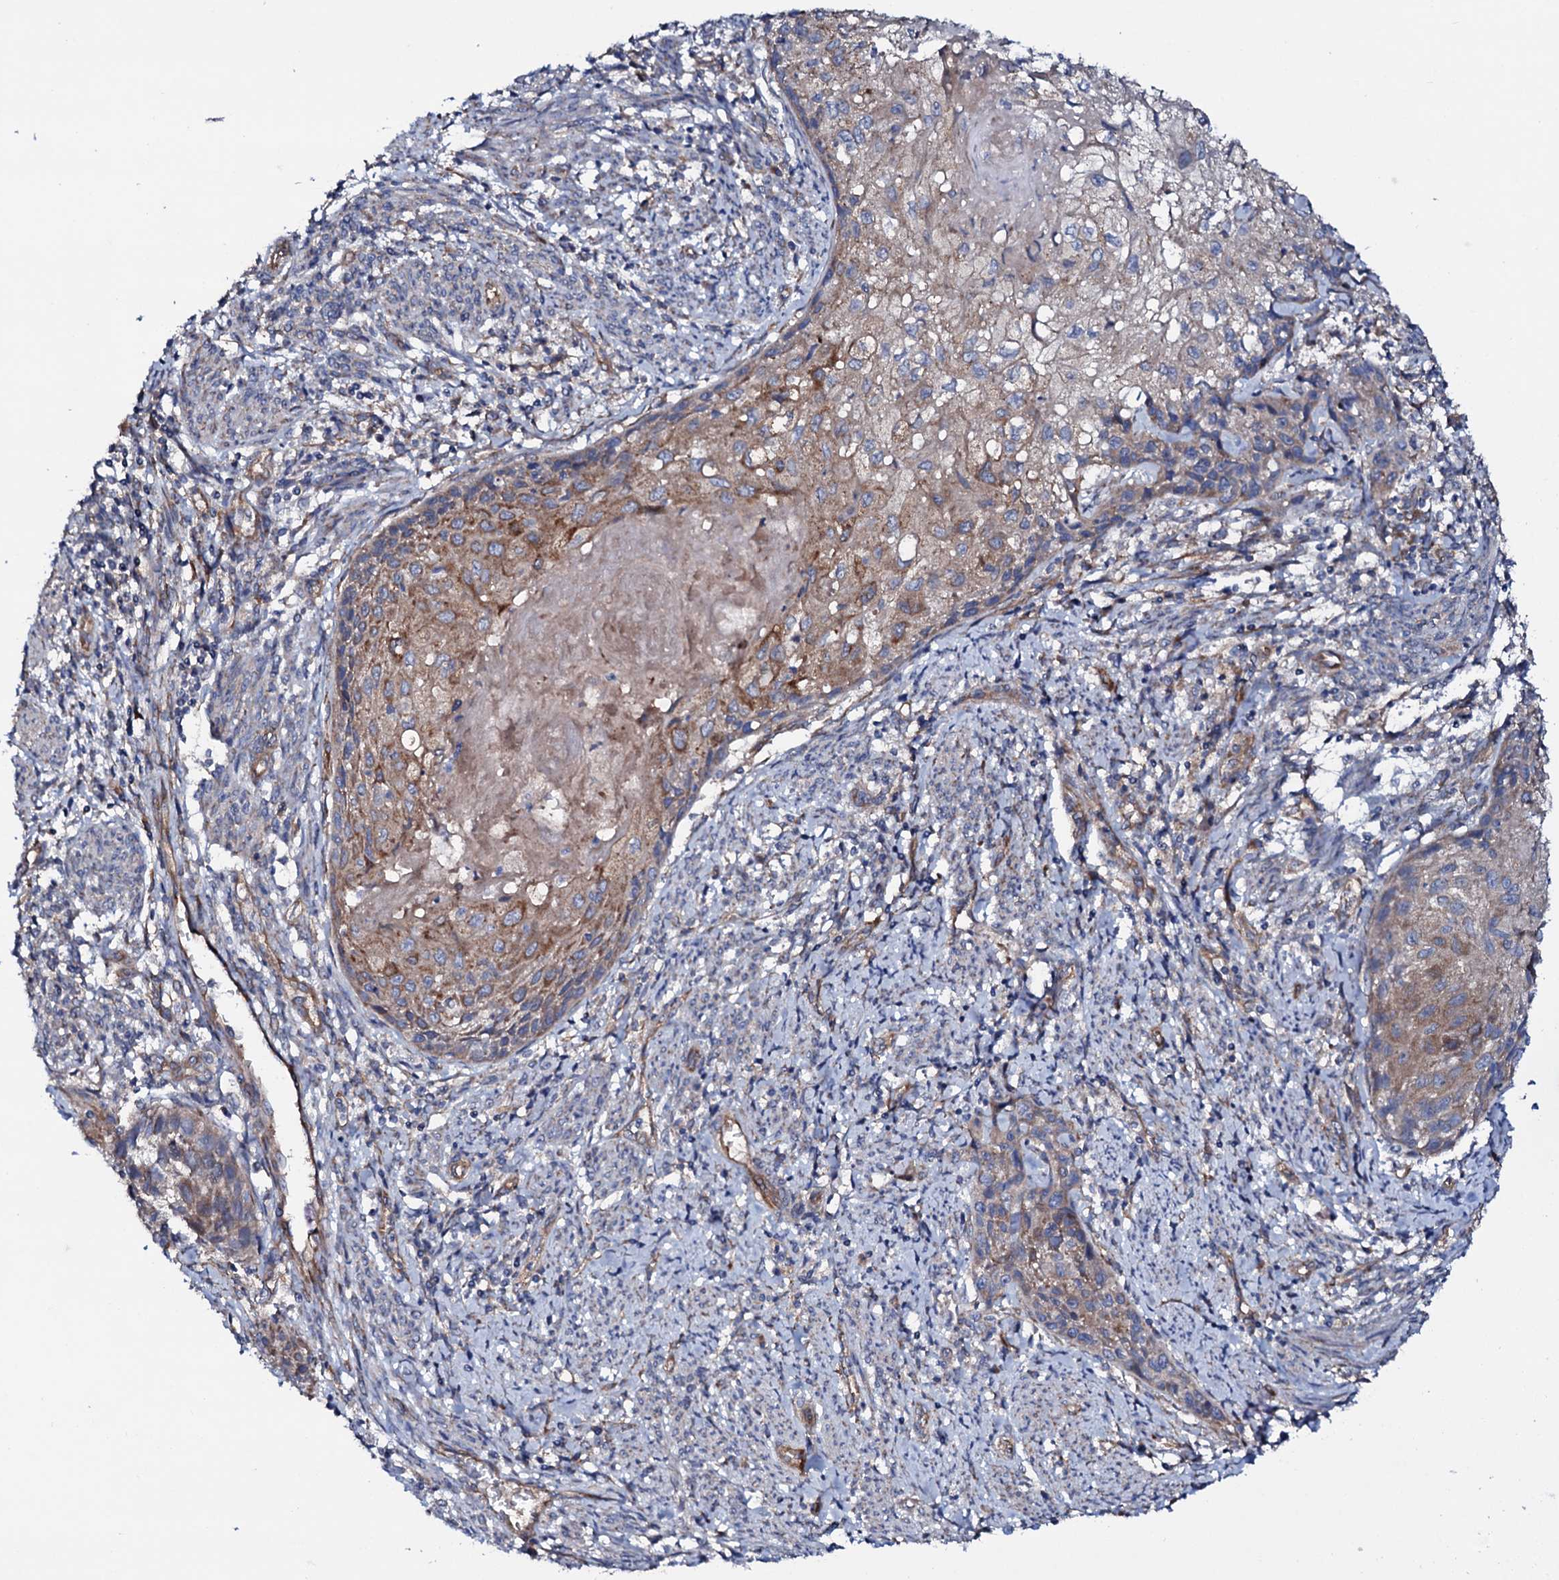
{"staining": {"intensity": "moderate", "quantity": "<25%", "location": "cytoplasmic/membranous"}, "tissue": "cervical cancer", "cell_type": "Tumor cells", "image_type": "cancer", "snomed": [{"axis": "morphology", "description": "Squamous cell carcinoma, NOS"}, {"axis": "topography", "description": "Cervix"}], "caption": "This is a histology image of IHC staining of squamous cell carcinoma (cervical), which shows moderate staining in the cytoplasmic/membranous of tumor cells.", "gene": "STARD13", "patient": {"sex": "female", "age": 67}}